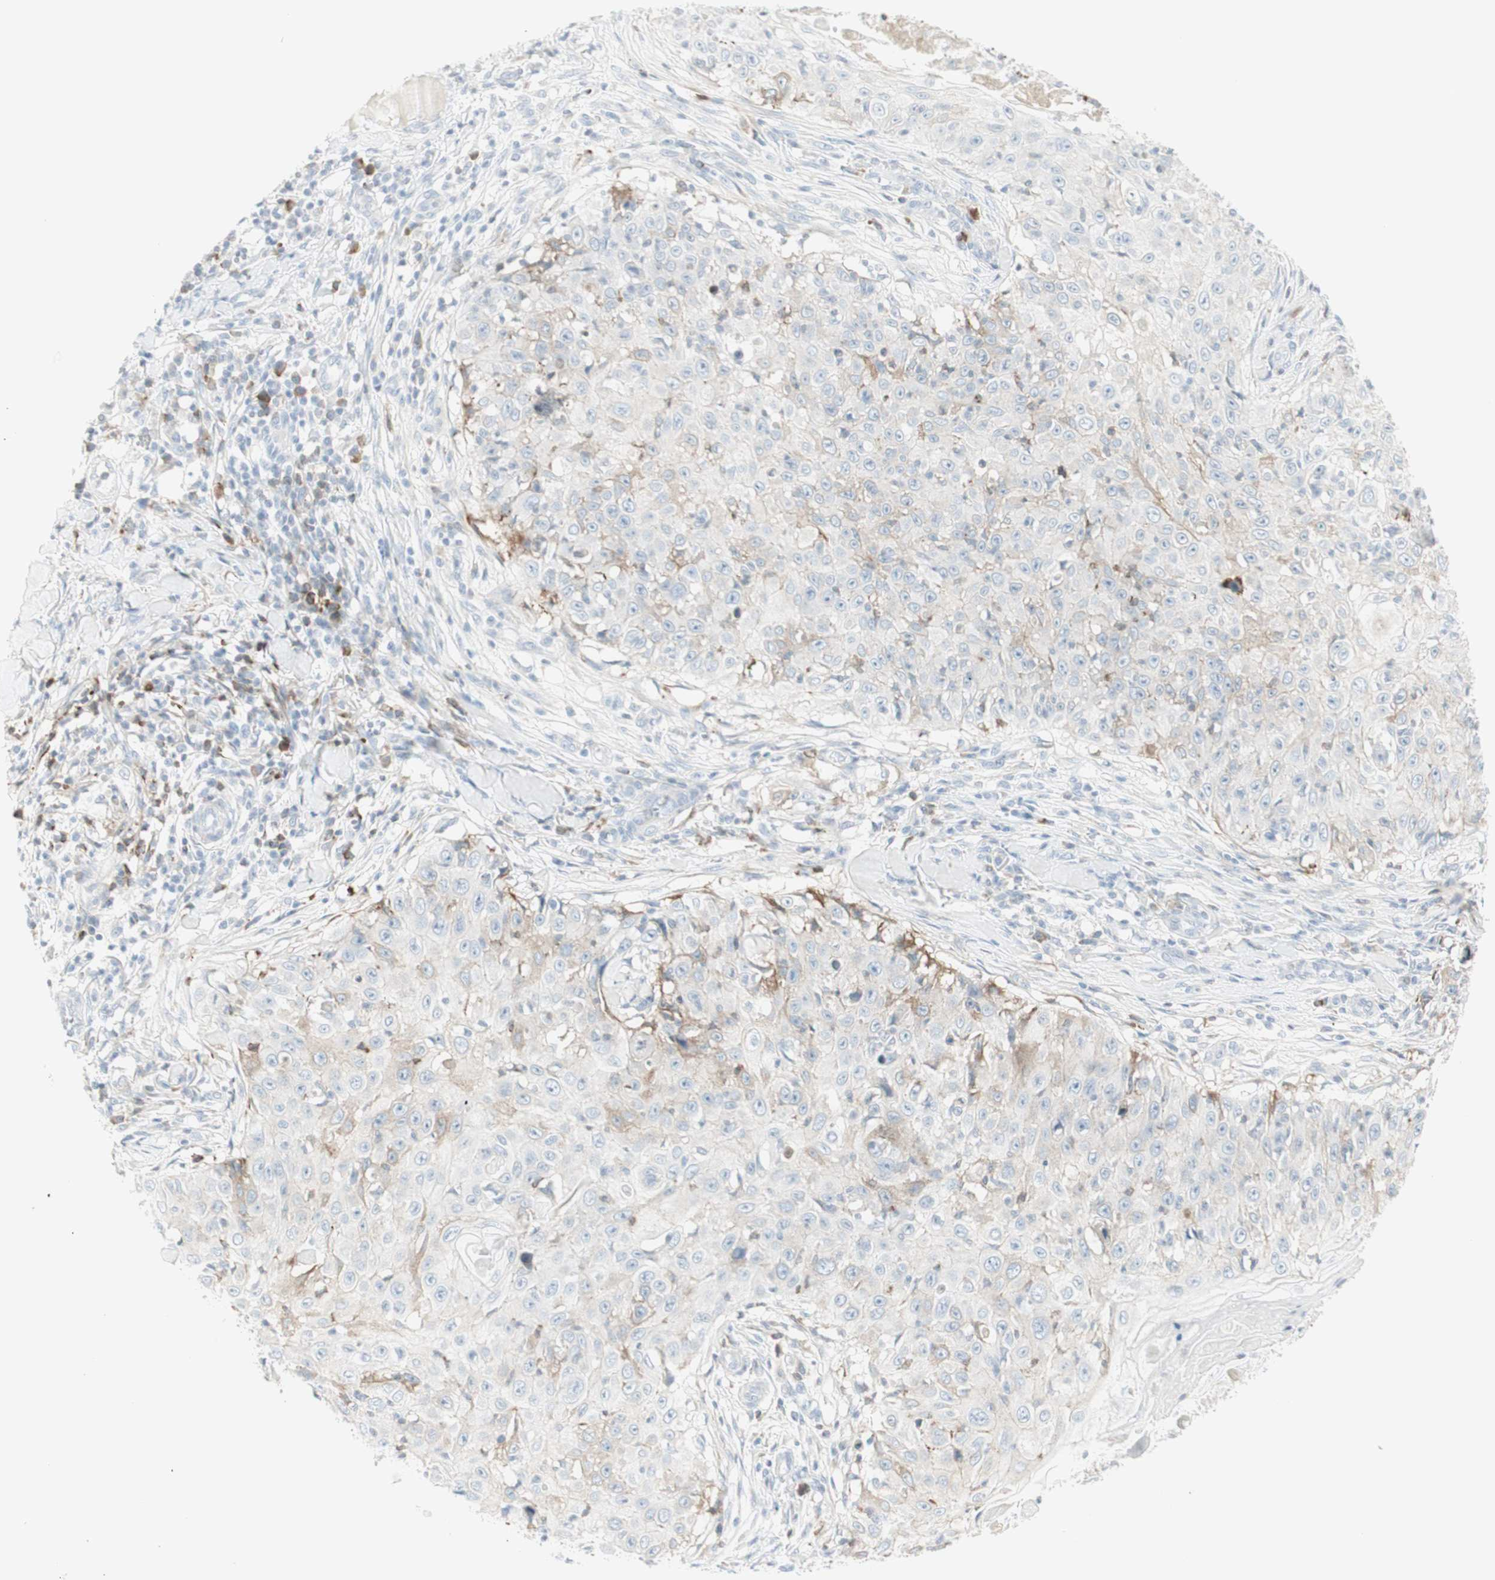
{"staining": {"intensity": "moderate", "quantity": "25%-75%", "location": "cytoplasmic/membranous"}, "tissue": "skin cancer", "cell_type": "Tumor cells", "image_type": "cancer", "snomed": [{"axis": "morphology", "description": "Squamous cell carcinoma, NOS"}, {"axis": "topography", "description": "Skin"}], "caption": "Brown immunohistochemical staining in squamous cell carcinoma (skin) displays moderate cytoplasmic/membranous positivity in approximately 25%-75% of tumor cells.", "gene": "MDK", "patient": {"sex": "male", "age": 86}}